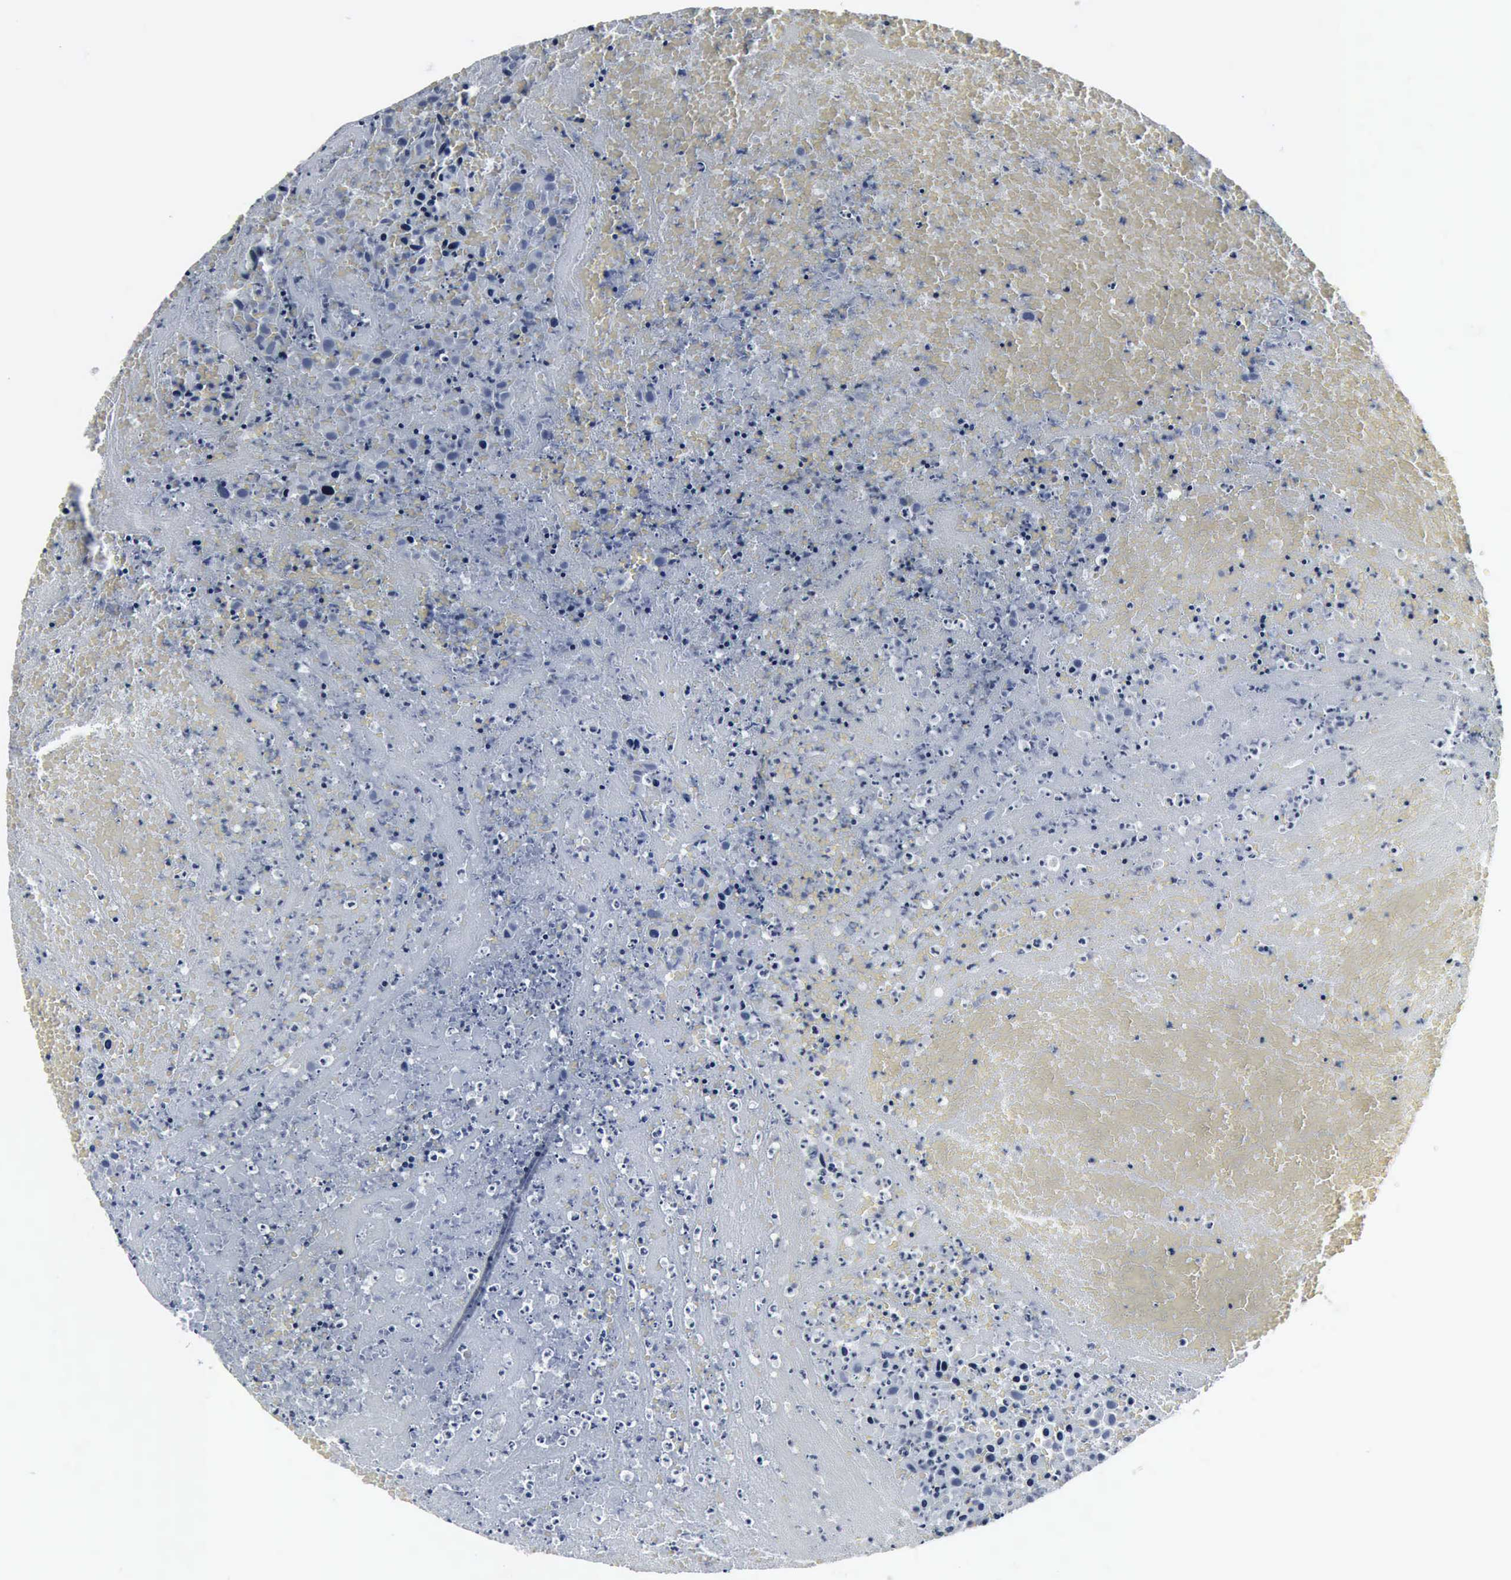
{"staining": {"intensity": "negative", "quantity": "none", "location": "none"}, "tissue": "urothelial cancer", "cell_type": "Tumor cells", "image_type": "cancer", "snomed": [{"axis": "morphology", "description": "Urothelial carcinoma, High grade"}, {"axis": "topography", "description": "Urinary bladder"}], "caption": "This is a photomicrograph of IHC staining of high-grade urothelial carcinoma, which shows no expression in tumor cells. Brightfield microscopy of immunohistochemistry stained with DAB (3,3'-diaminobenzidine) (brown) and hematoxylin (blue), captured at high magnification.", "gene": "SNAP25", "patient": {"sex": "male", "age": 66}}